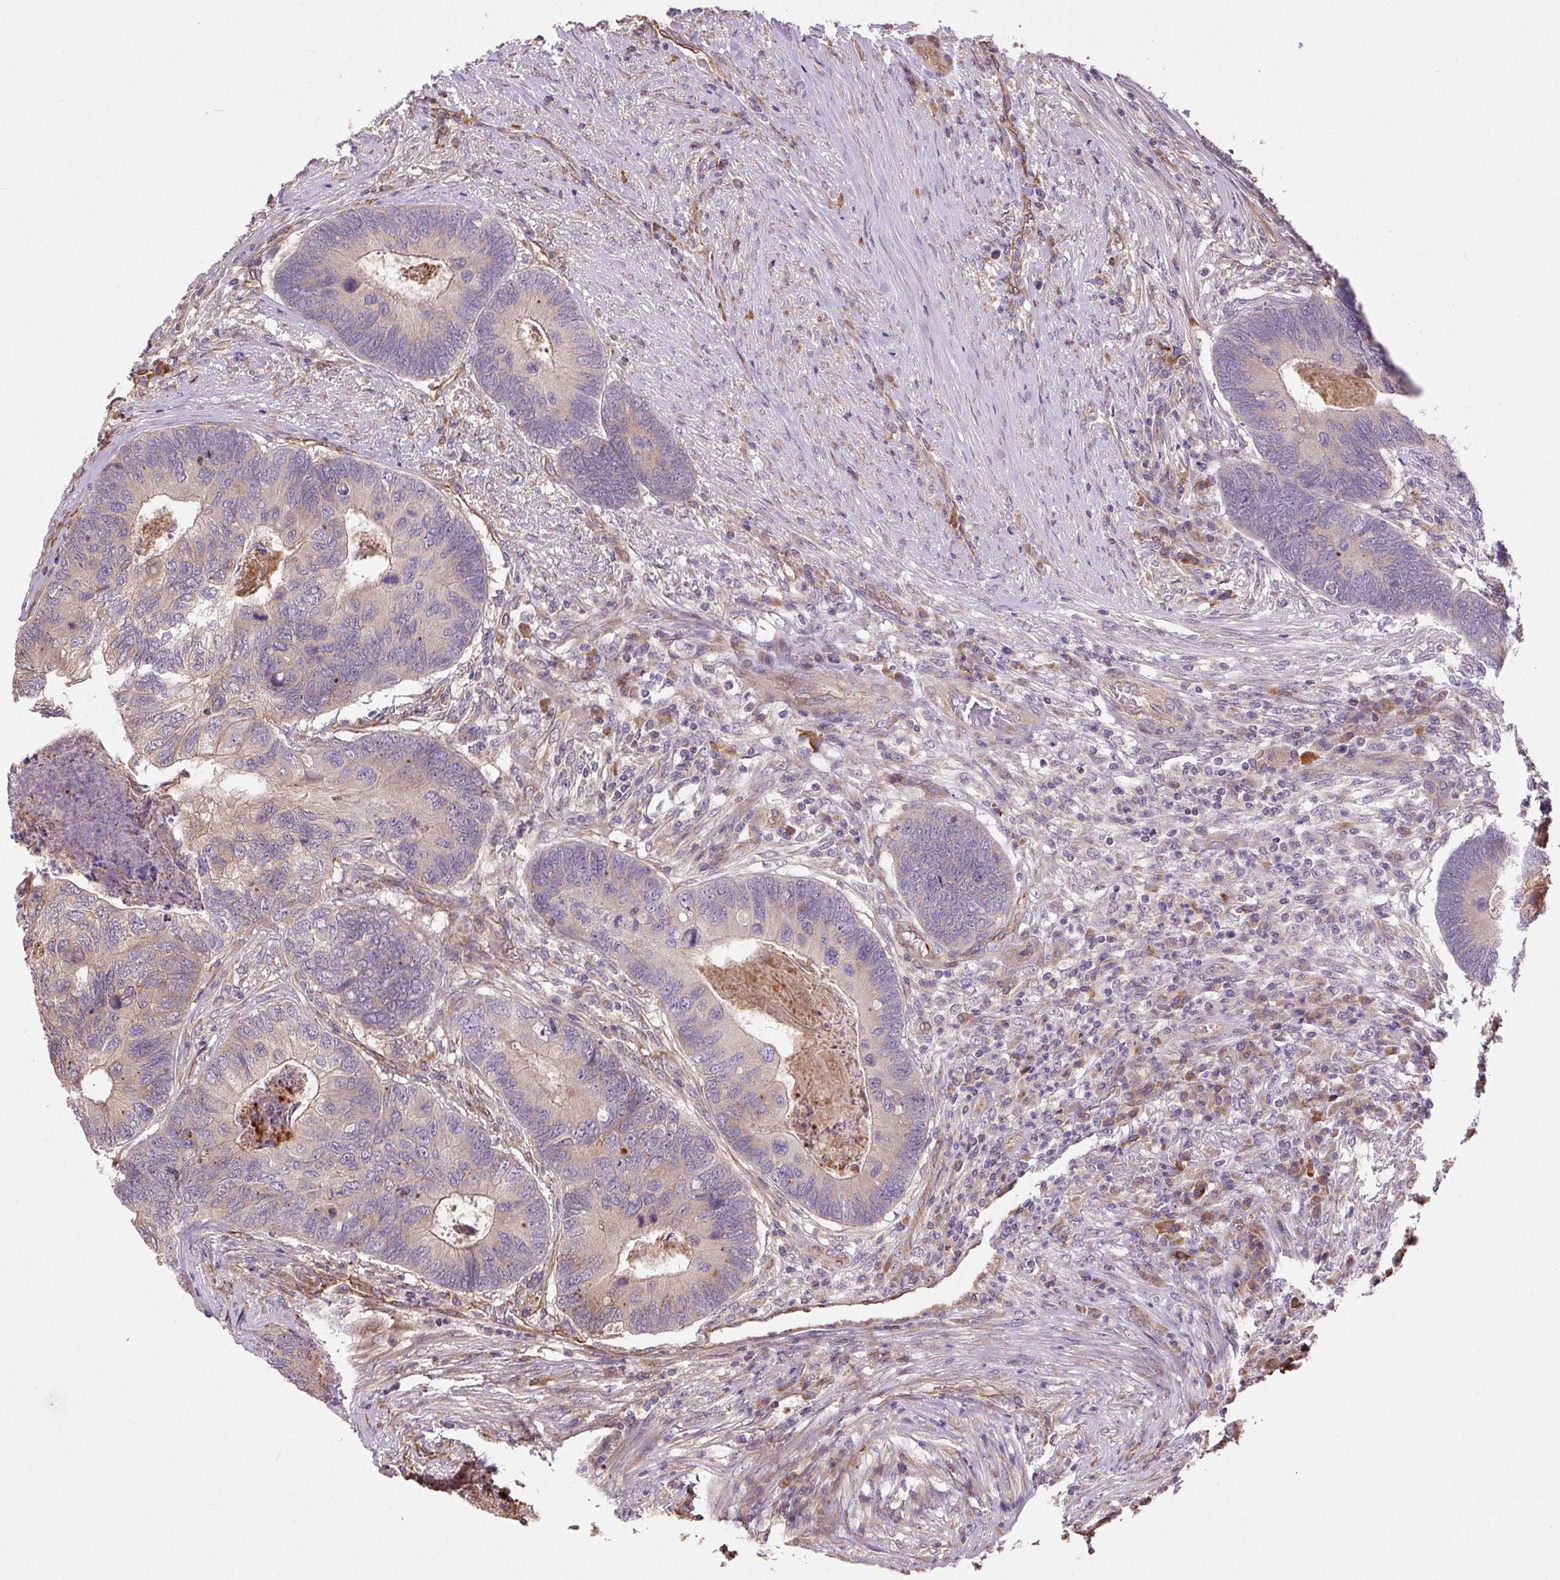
{"staining": {"intensity": "weak", "quantity": "<25%", "location": "cytoplasmic/membranous"}, "tissue": "colorectal cancer", "cell_type": "Tumor cells", "image_type": "cancer", "snomed": [{"axis": "morphology", "description": "Adenocarcinoma, NOS"}, {"axis": "topography", "description": "Colon"}], "caption": "Colorectal cancer stained for a protein using immunohistochemistry reveals no staining tumor cells.", "gene": "PPME1", "patient": {"sex": "female", "age": 67}}